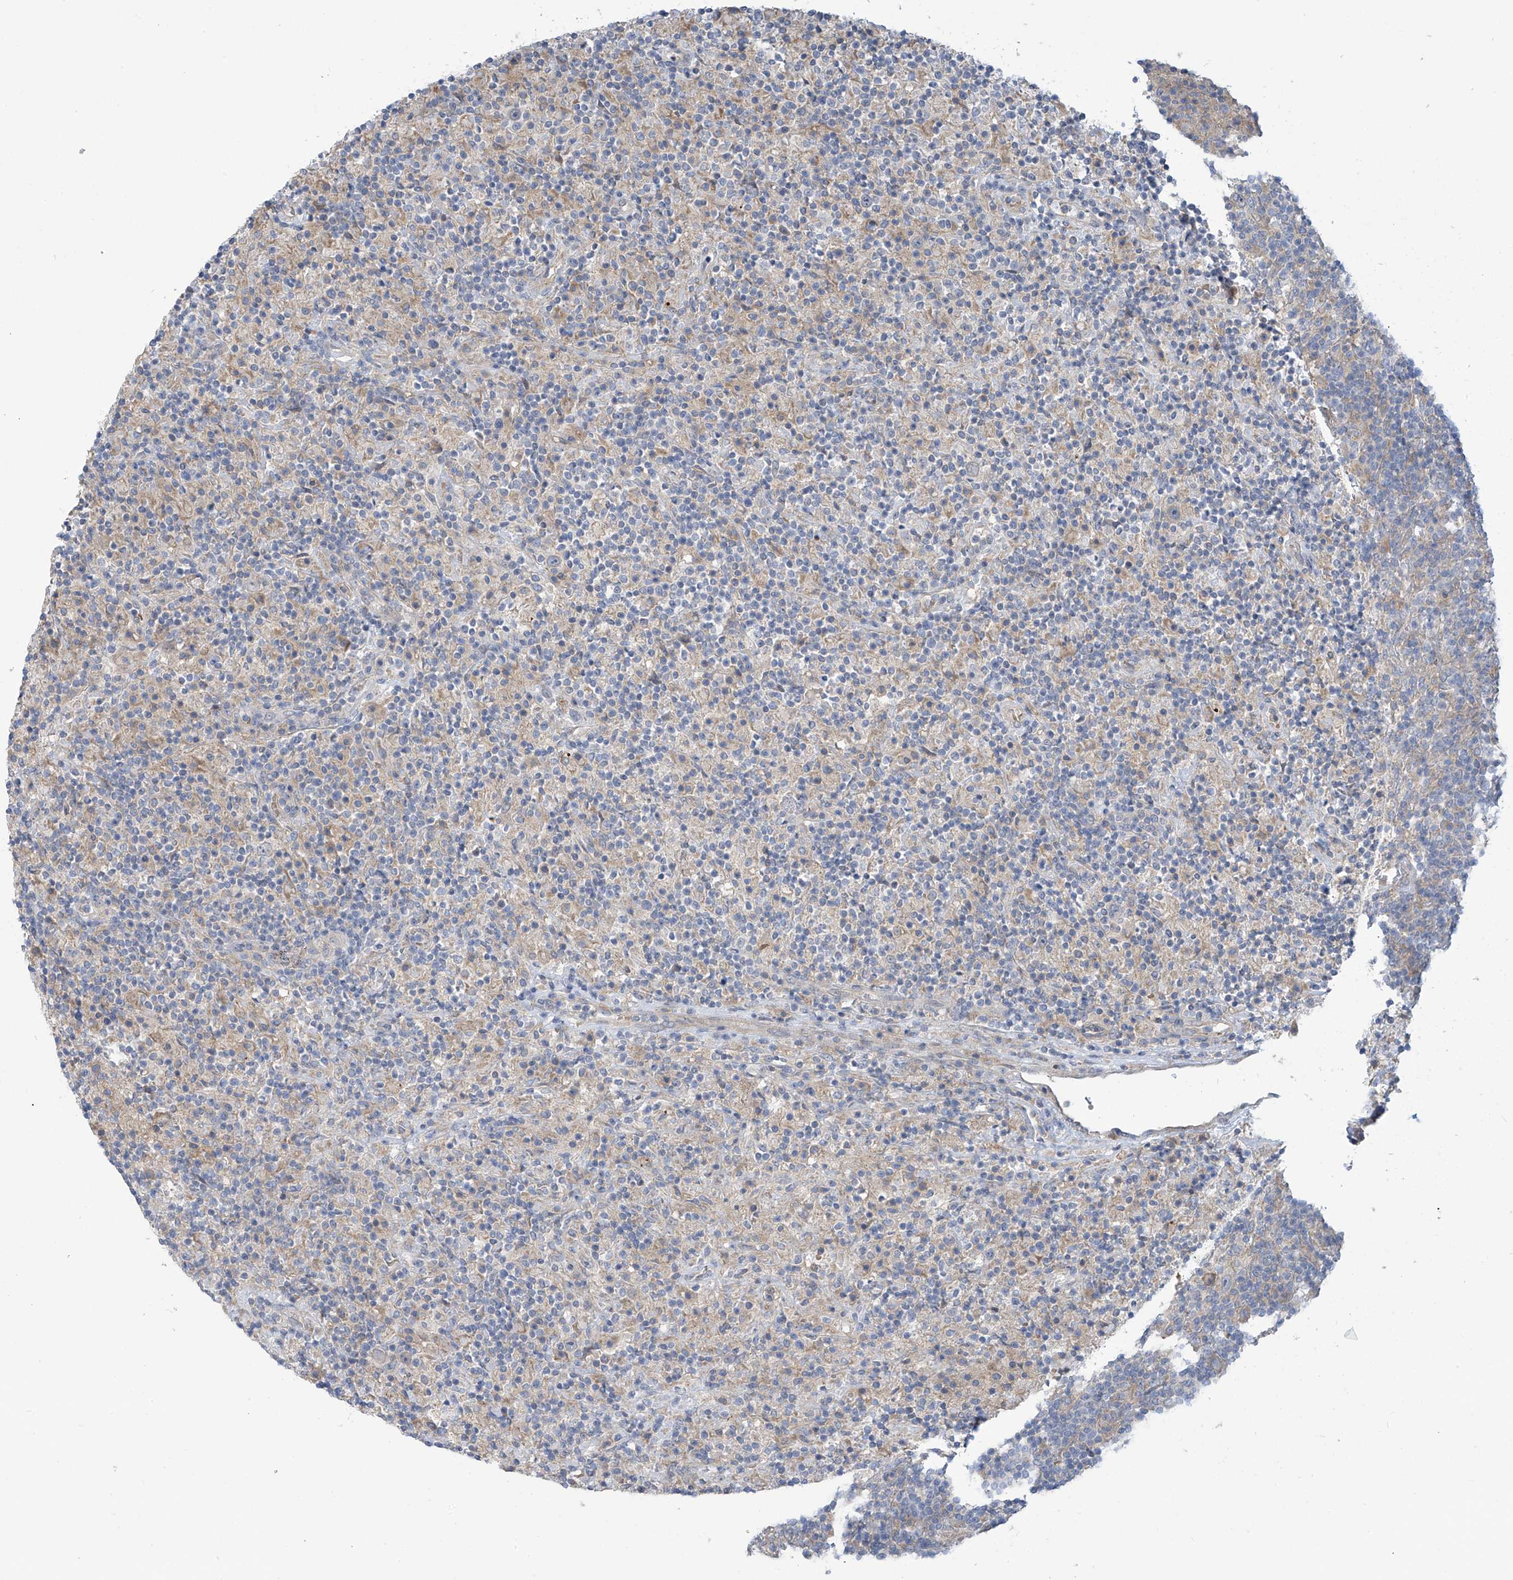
{"staining": {"intensity": "negative", "quantity": "none", "location": "none"}, "tissue": "lymphoma", "cell_type": "Tumor cells", "image_type": "cancer", "snomed": [{"axis": "morphology", "description": "Hodgkin's disease, NOS"}, {"axis": "topography", "description": "Lymph node"}], "caption": "Photomicrograph shows no significant protein expression in tumor cells of Hodgkin's disease. (DAB (3,3'-diaminobenzidine) immunohistochemistry (IHC), high magnification).", "gene": "ADAT2", "patient": {"sex": "male", "age": 70}}